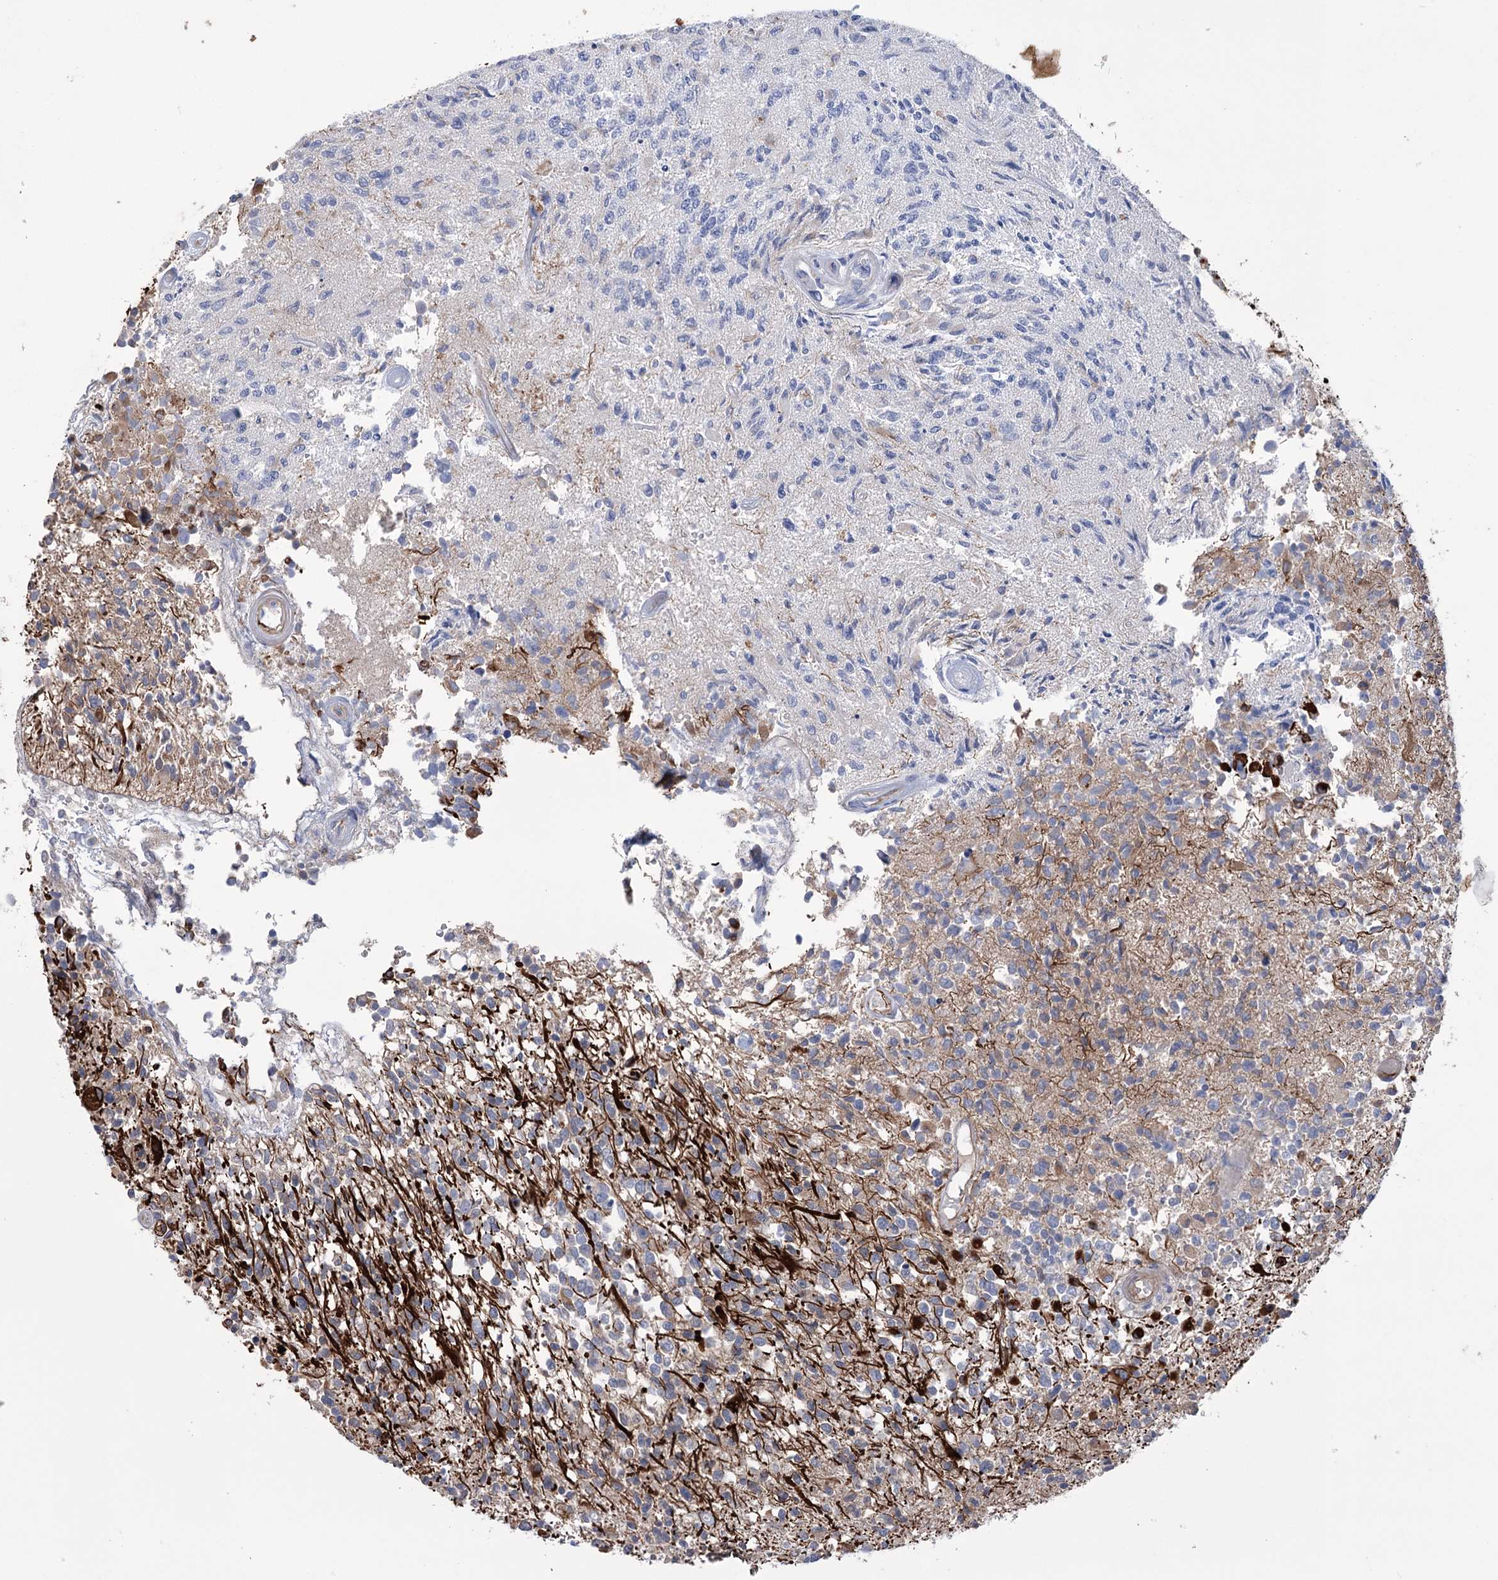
{"staining": {"intensity": "strong", "quantity": "<25%", "location": "cytoplasmic/membranous"}, "tissue": "glioma", "cell_type": "Tumor cells", "image_type": "cancer", "snomed": [{"axis": "morphology", "description": "Glioma, malignant, High grade"}, {"axis": "morphology", "description": "Glioblastoma, NOS"}, {"axis": "topography", "description": "Brain"}], "caption": "There is medium levels of strong cytoplasmic/membranous expression in tumor cells of glioma, as demonstrated by immunohistochemical staining (brown color).", "gene": "TRIM71", "patient": {"sex": "male", "age": 60}}